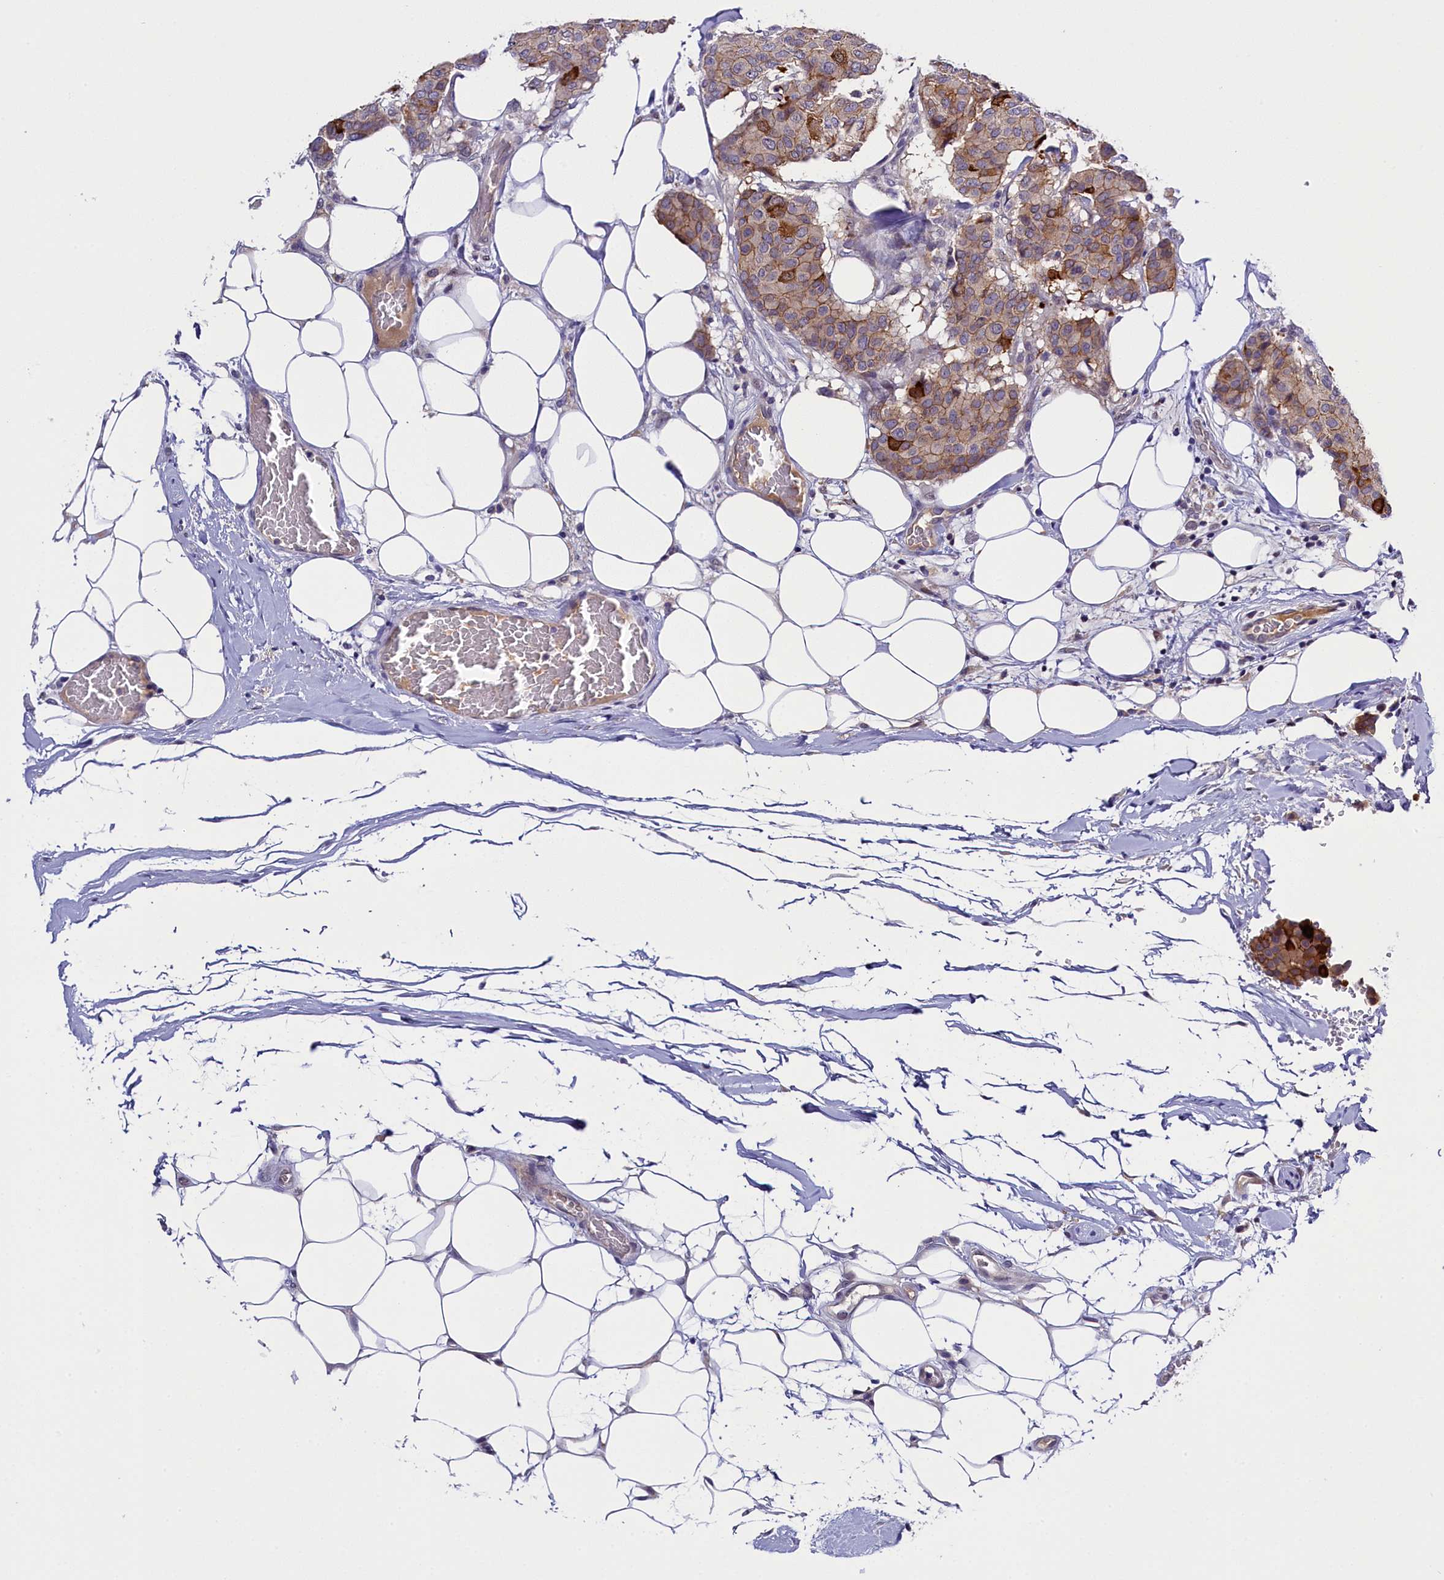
{"staining": {"intensity": "weak", "quantity": ">75%", "location": "cytoplasmic/membranous"}, "tissue": "breast cancer", "cell_type": "Tumor cells", "image_type": "cancer", "snomed": [{"axis": "morphology", "description": "Duct carcinoma"}, {"axis": "topography", "description": "Breast"}], "caption": "DAB immunohistochemical staining of infiltrating ductal carcinoma (breast) shows weak cytoplasmic/membranous protein staining in approximately >75% of tumor cells. (brown staining indicates protein expression, while blue staining denotes nuclei).", "gene": "ENKD1", "patient": {"sex": "female", "age": 75}}